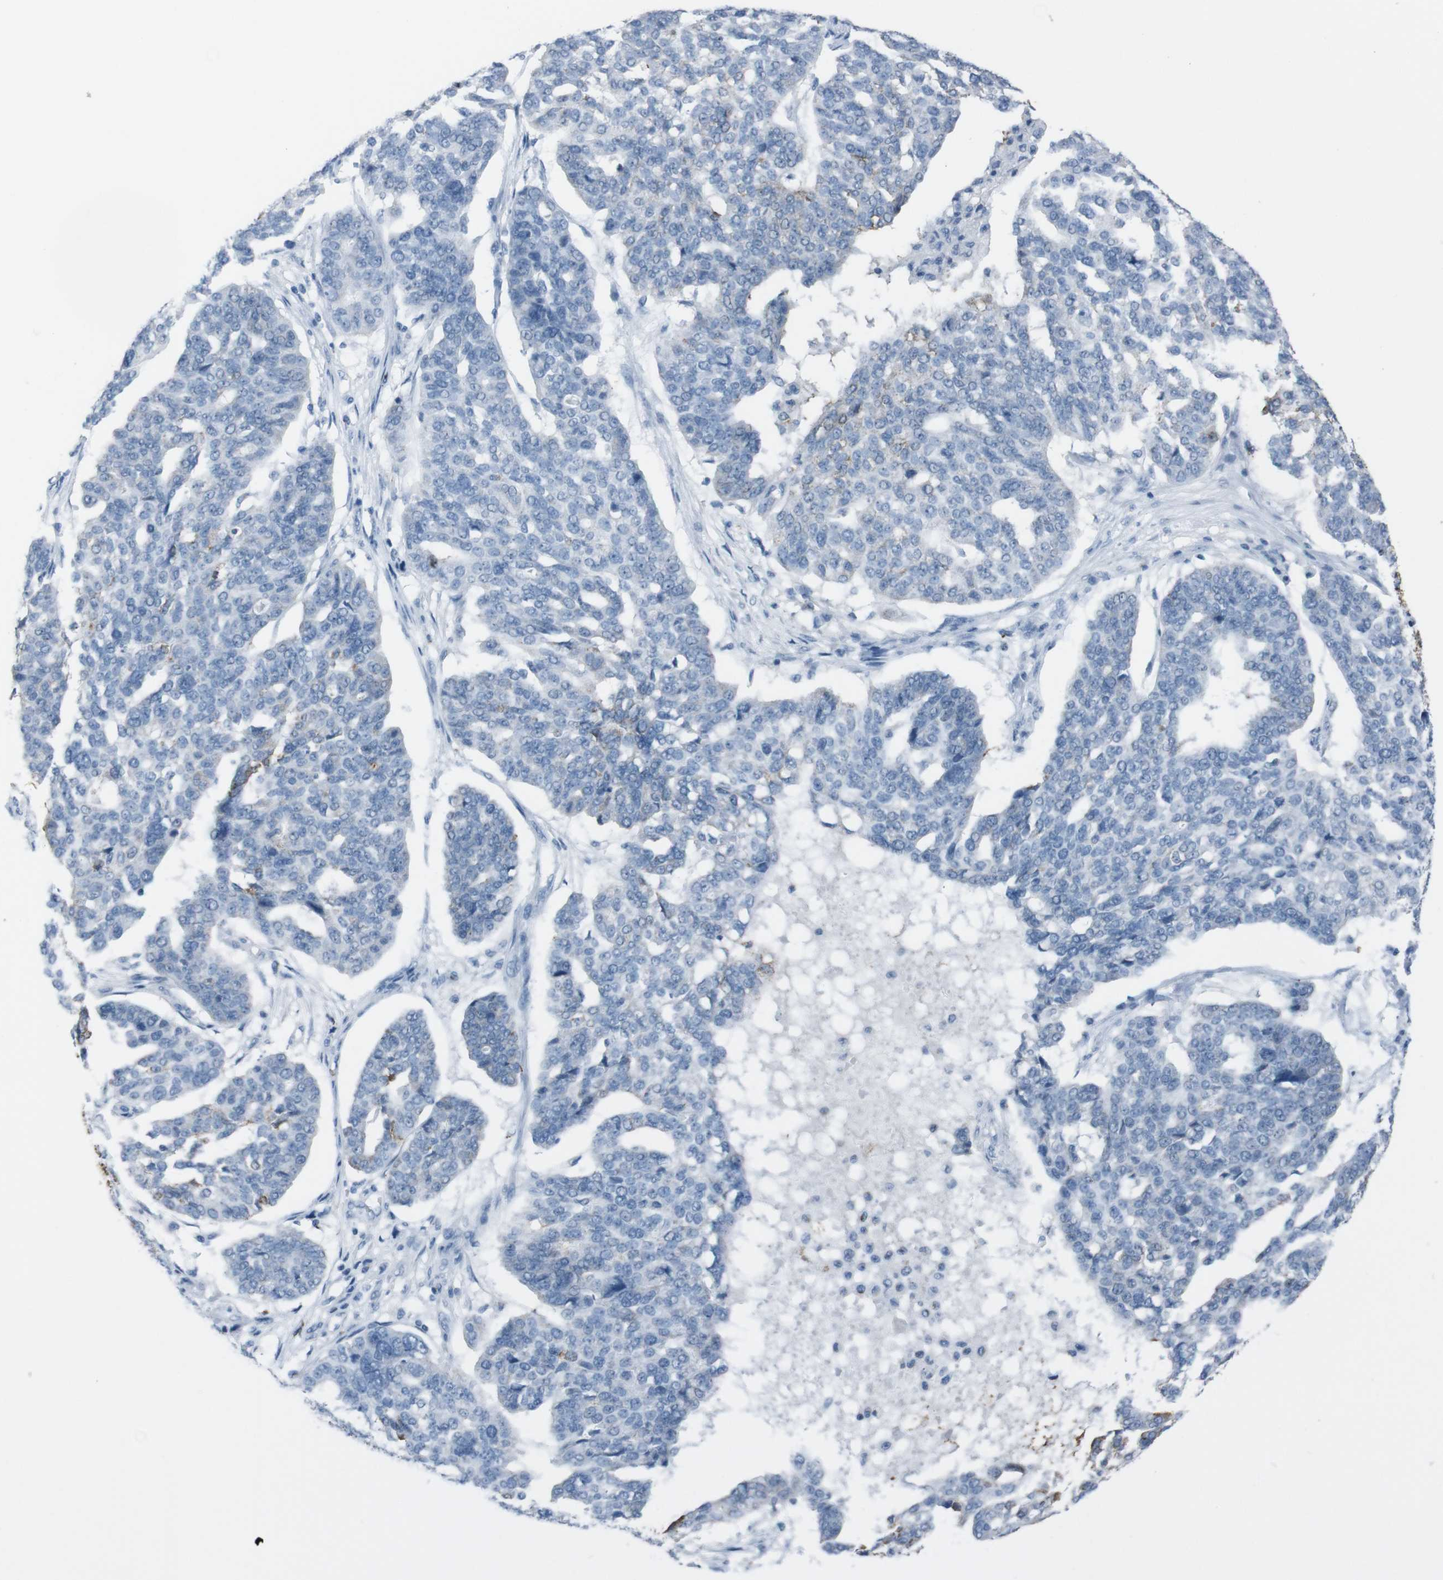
{"staining": {"intensity": "negative", "quantity": "none", "location": "none"}, "tissue": "ovarian cancer", "cell_type": "Tumor cells", "image_type": "cancer", "snomed": [{"axis": "morphology", "description": "Cystadenocarcinoma, serous, NOS"}, {"axis": "topography", "description": "Ovary"}], "caption": "Micrograph shows no protein staining in tumor cells of ovarian cancer tissue.", "gene": "ST6GAL1", "patient": {"sex": "female", "age": 59}}